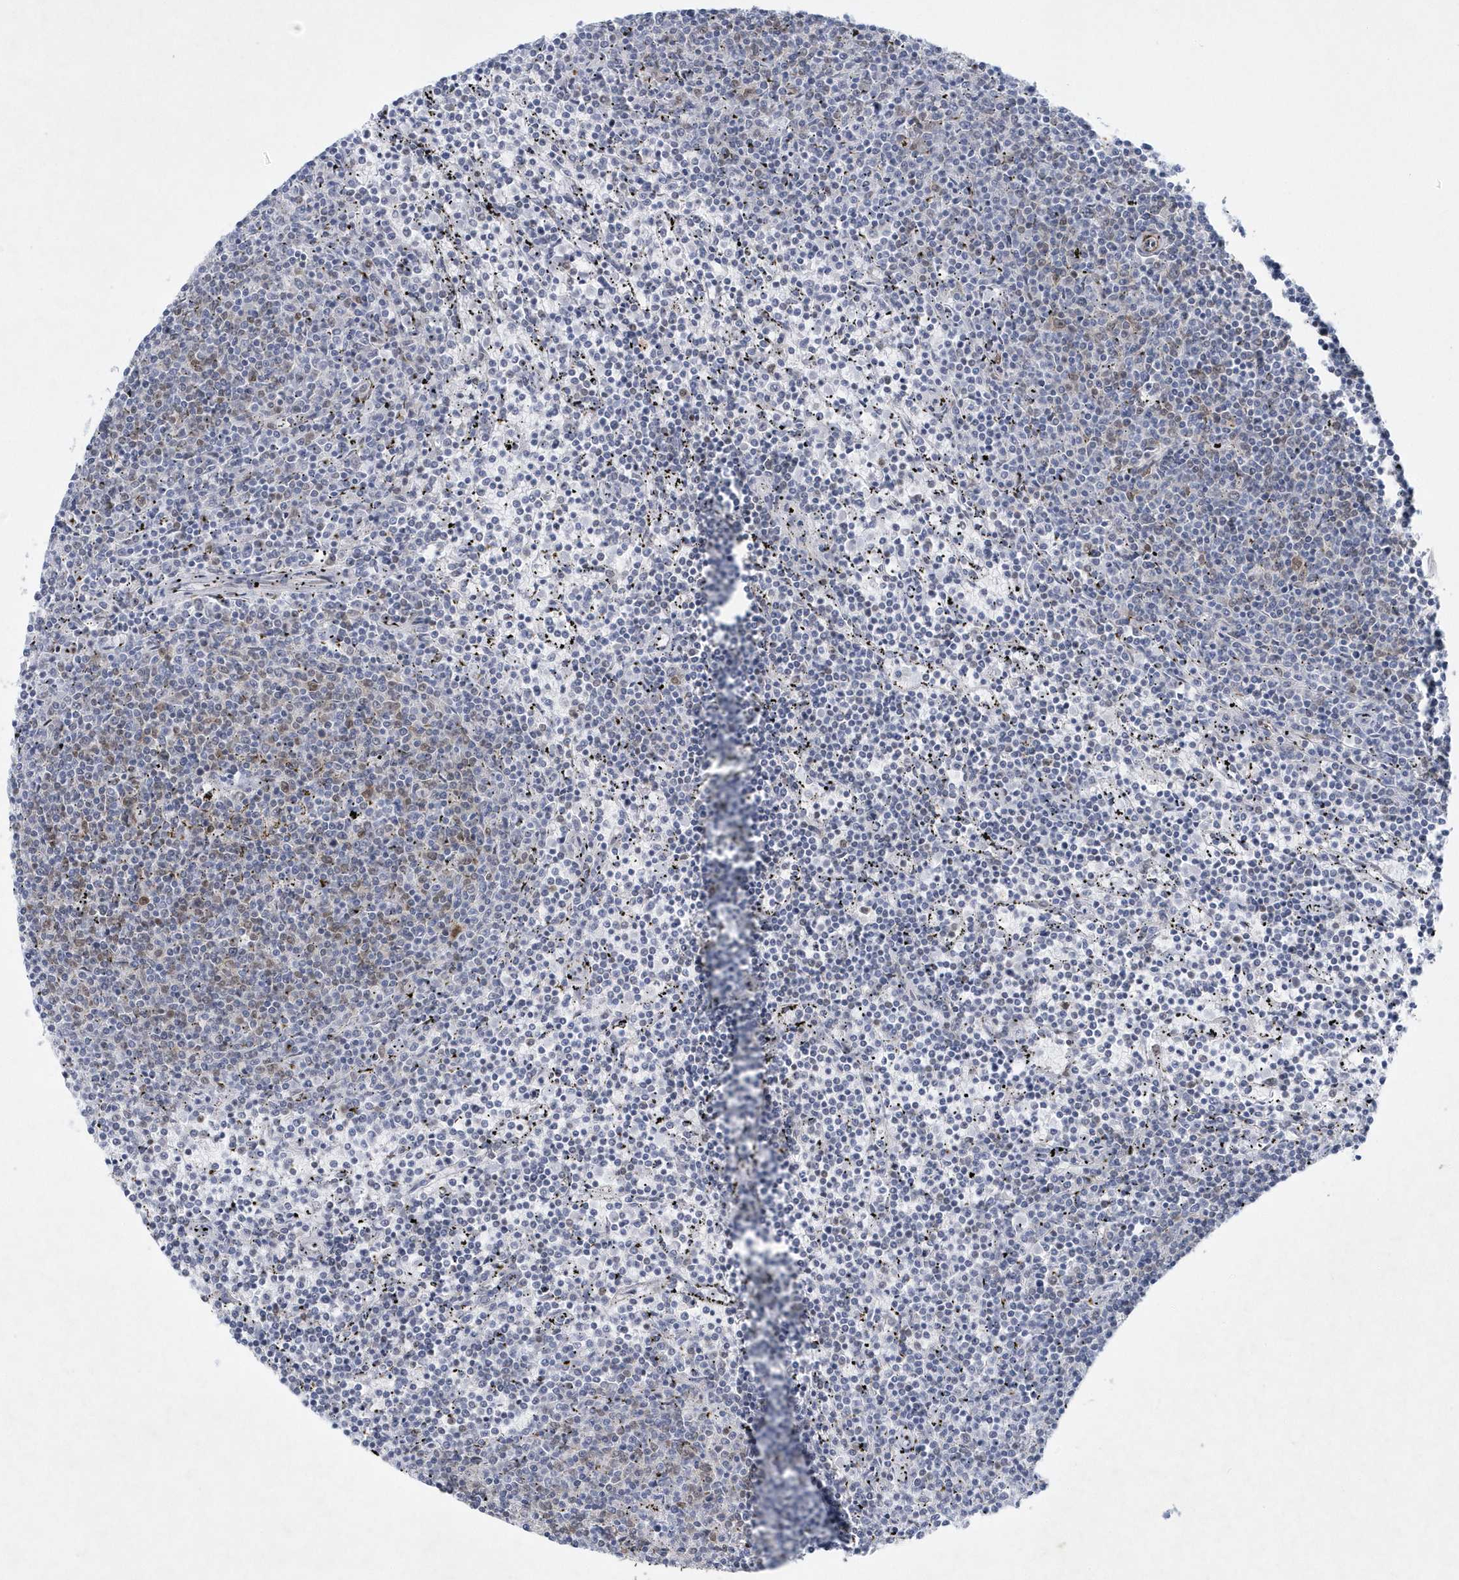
{"staining": {"intensity": "negative", "quantity": "none", "location": "none"}, "tissue": "lymphoma", "cell_type": "Tumor cells", "image_type": "cancer", "snomed": [{"axis": "morphology", "description": "Malignant lymphoma, non-Hodgkin's type, Low grade"}, {"axis": "topography", "description": "Spleen"}], "caption": "Immunohistochemical staining of malignant lymphoma, non-Hodgkin's type (low-grade) exhibits no significant positivity in tumor cells.", "gene": "DCLRE1A", "patient": {"sex": "female", "age": 50}}